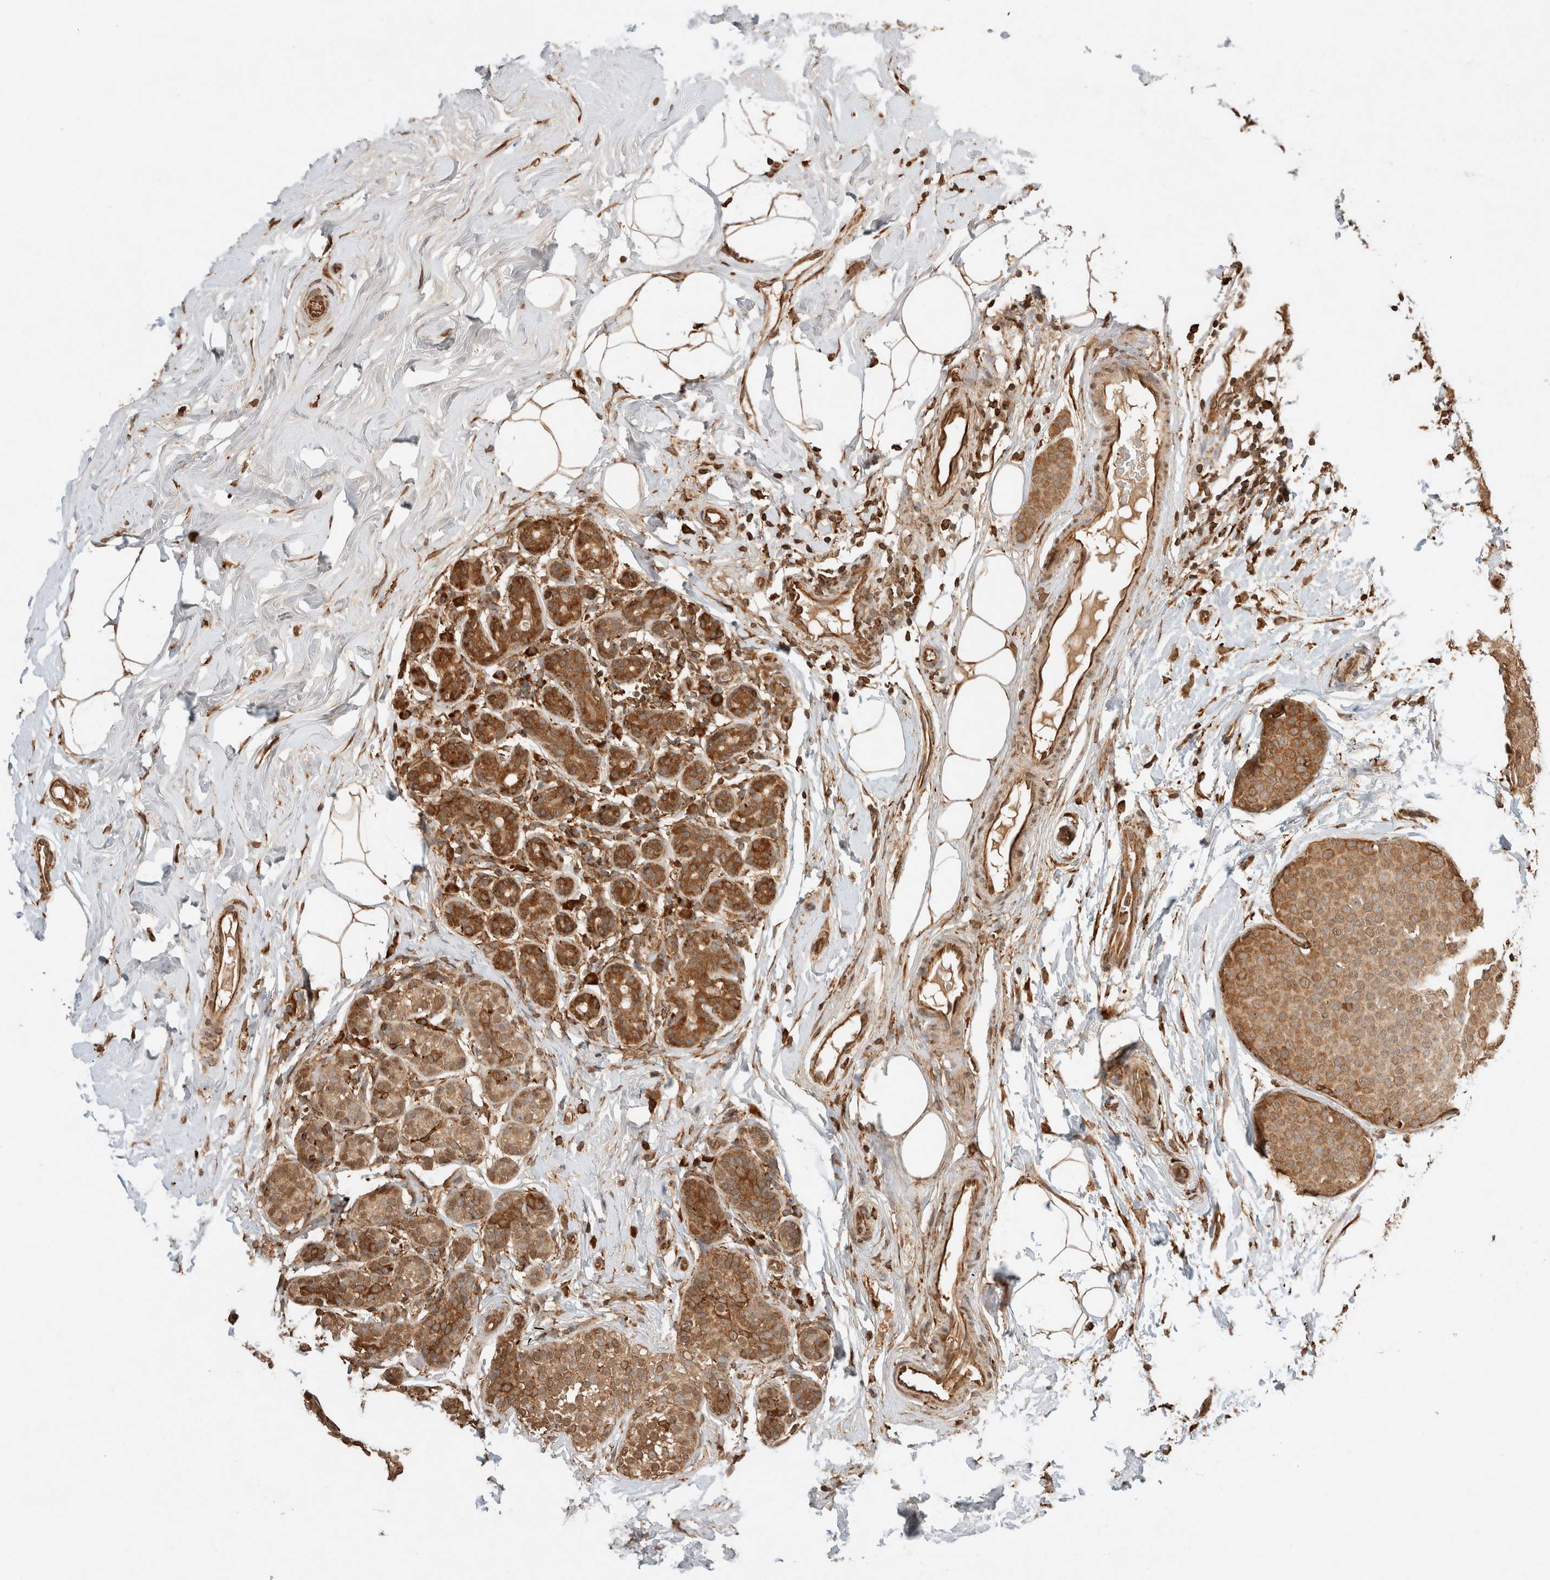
{"staining": {"intensity": "moderate", "quantity": ">75%", "location": "cytoplasmic/membranous"}, "tissue": "breast cancer", "cell_type": "Tumor cells", "image_type": "cancer", "snomed": [{"axis": "morphology", "description": "Lobular carcinoma, in situ"}, {"axis": "morphology", "description": "Lobular carcinoma"}, {"axis": "topography", "description": "Breast"}], "caption": "DAB (3,3'-diaminobenzidine) immunohistochemical staining of human breast lobular carcinoma in situ displays moderate cytoplasmic/membranous protein positivity in approximately >75% of tumor cells.", "gene": "ERAP1", "patient": {"sex": "female", "age": 41}}